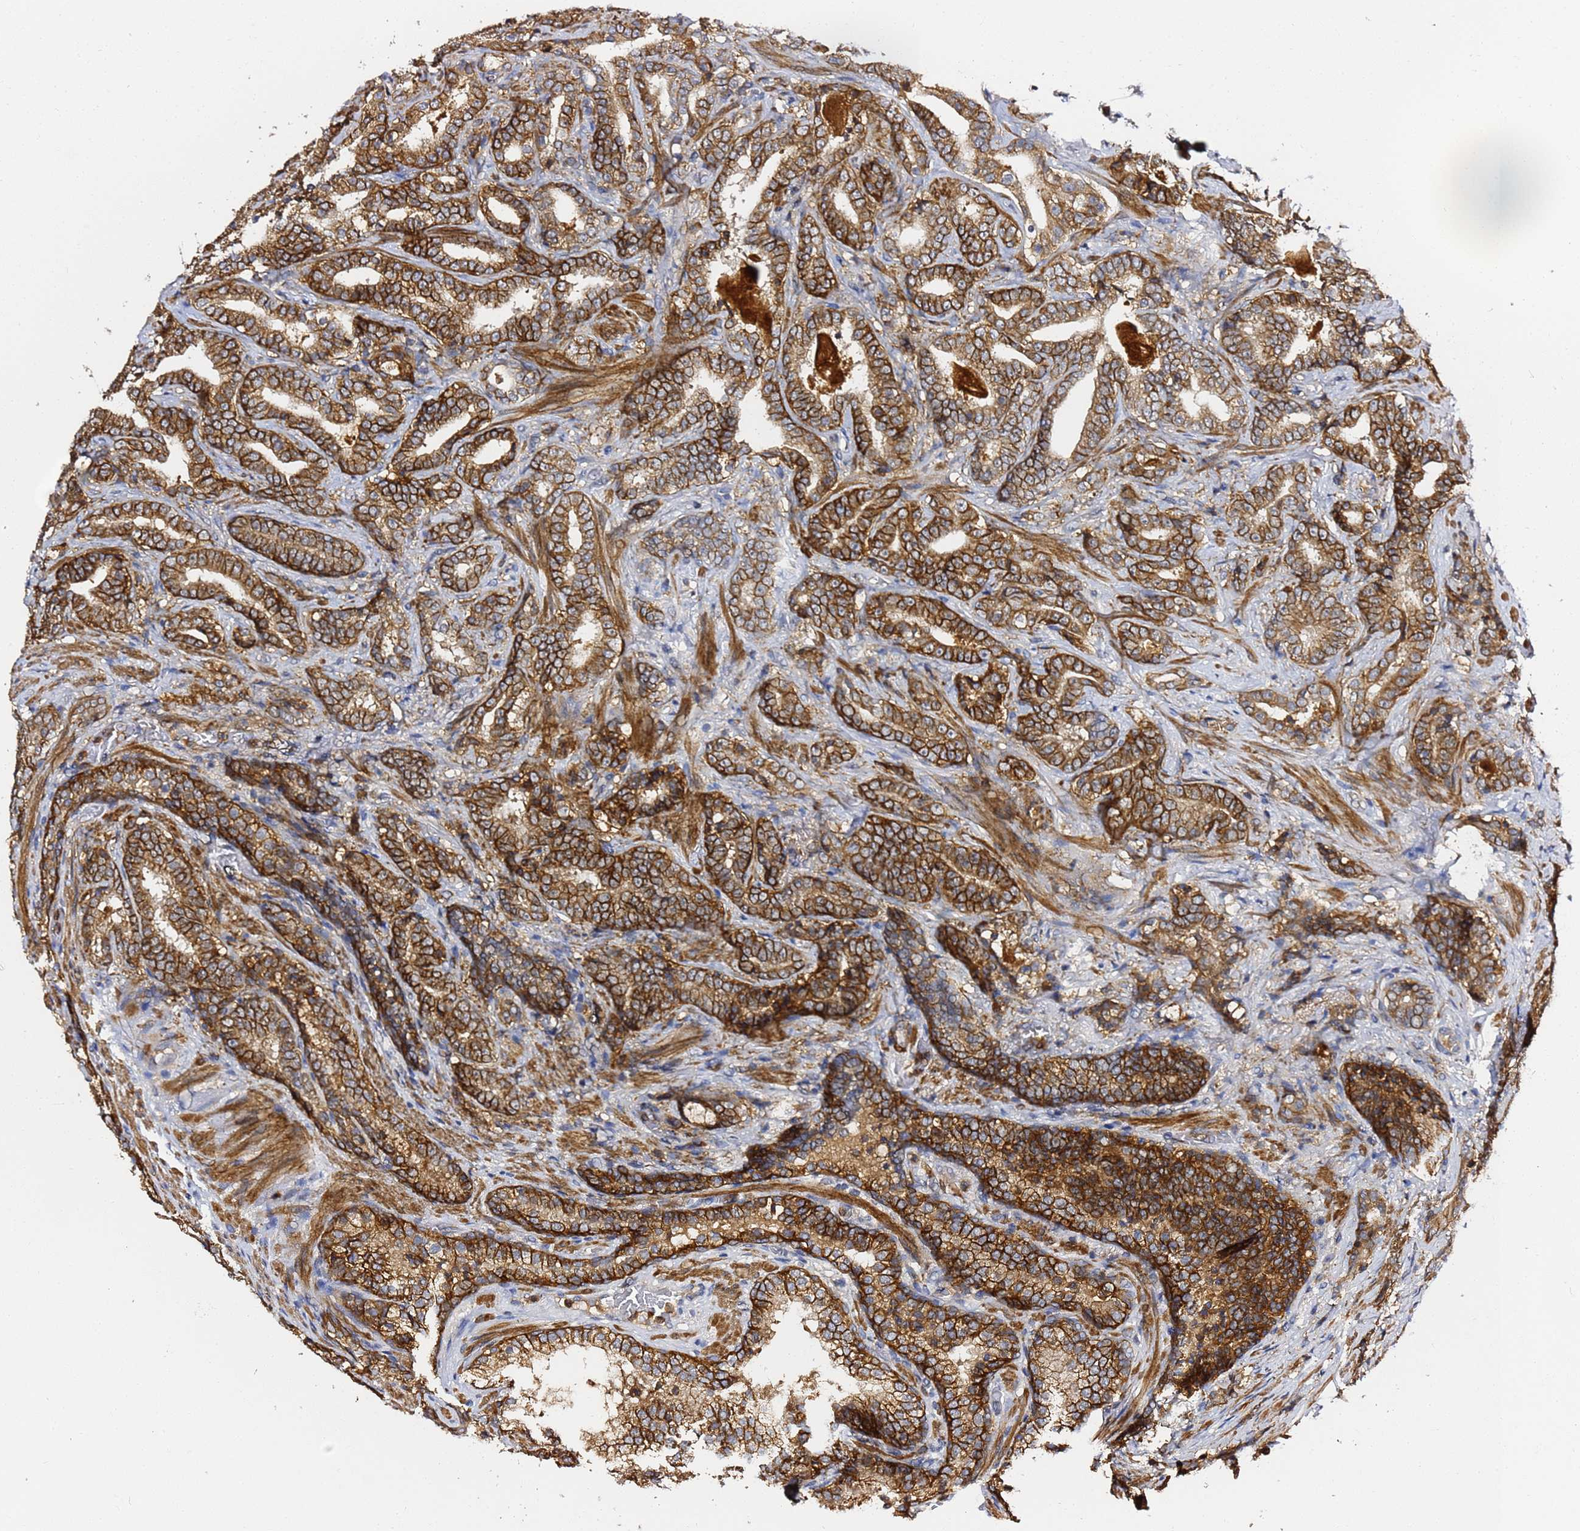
{"staining": {"intensity": "moderate", "quantity": ">75%", "location": "cytoplasmic/membranous"}, "tissue": "prostate cancer", "cell_type": "Tumor cells", "image_type": "cancer", "snomed": [{"axis": "morphology", "description": "Adenocarcinoma, Low grade"}, {"axis": "topography", "description": "Prostate"}], "caption": "Prostate cancer was stained to show a protein in brown. There is medium levels of moderate cytoplasmic/membranous expression in about >75% of tumor cells.", "gene": "LRRC69", "patient": {"sex": "male", "age": 58}}